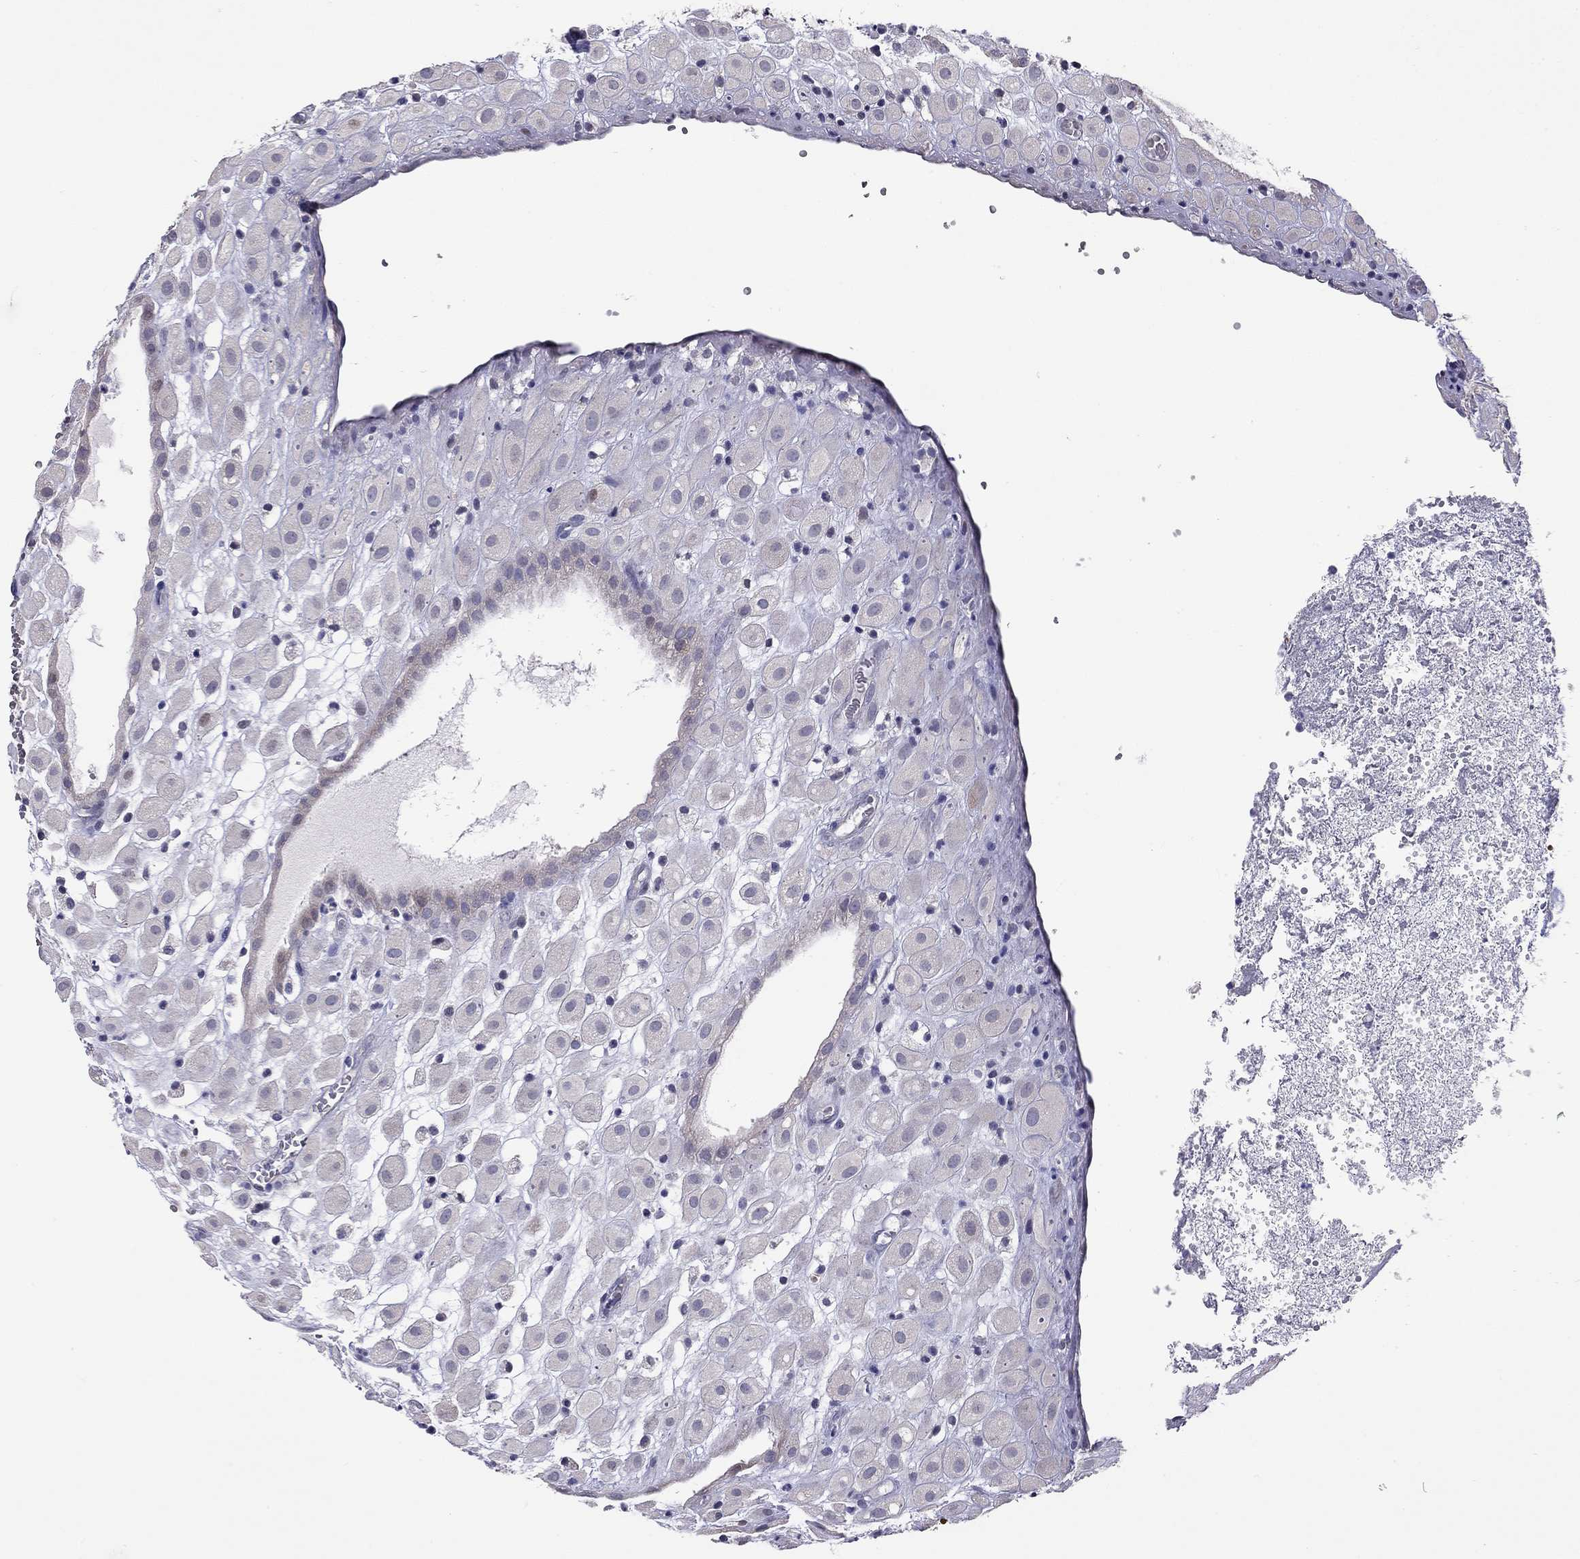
{"staining": {"intensity": "negative", "quantity": "none", "location": "none"}, "tissue": "placenta", "cell_type": "Decidual cells", "image_type": "normal", "snomed": [{"axis": "morphology", "description": "Normal tissue, NOS"}, {"axis": "topography", "description": "Placenta"}], "caption": "An immunohistochemistry (IHC) histopathology image of benign placenta is shown. There is no staining in decidual cells of placenta.", "gene": "SYTL2", "patient": {"sex": "female", "age": 24}}